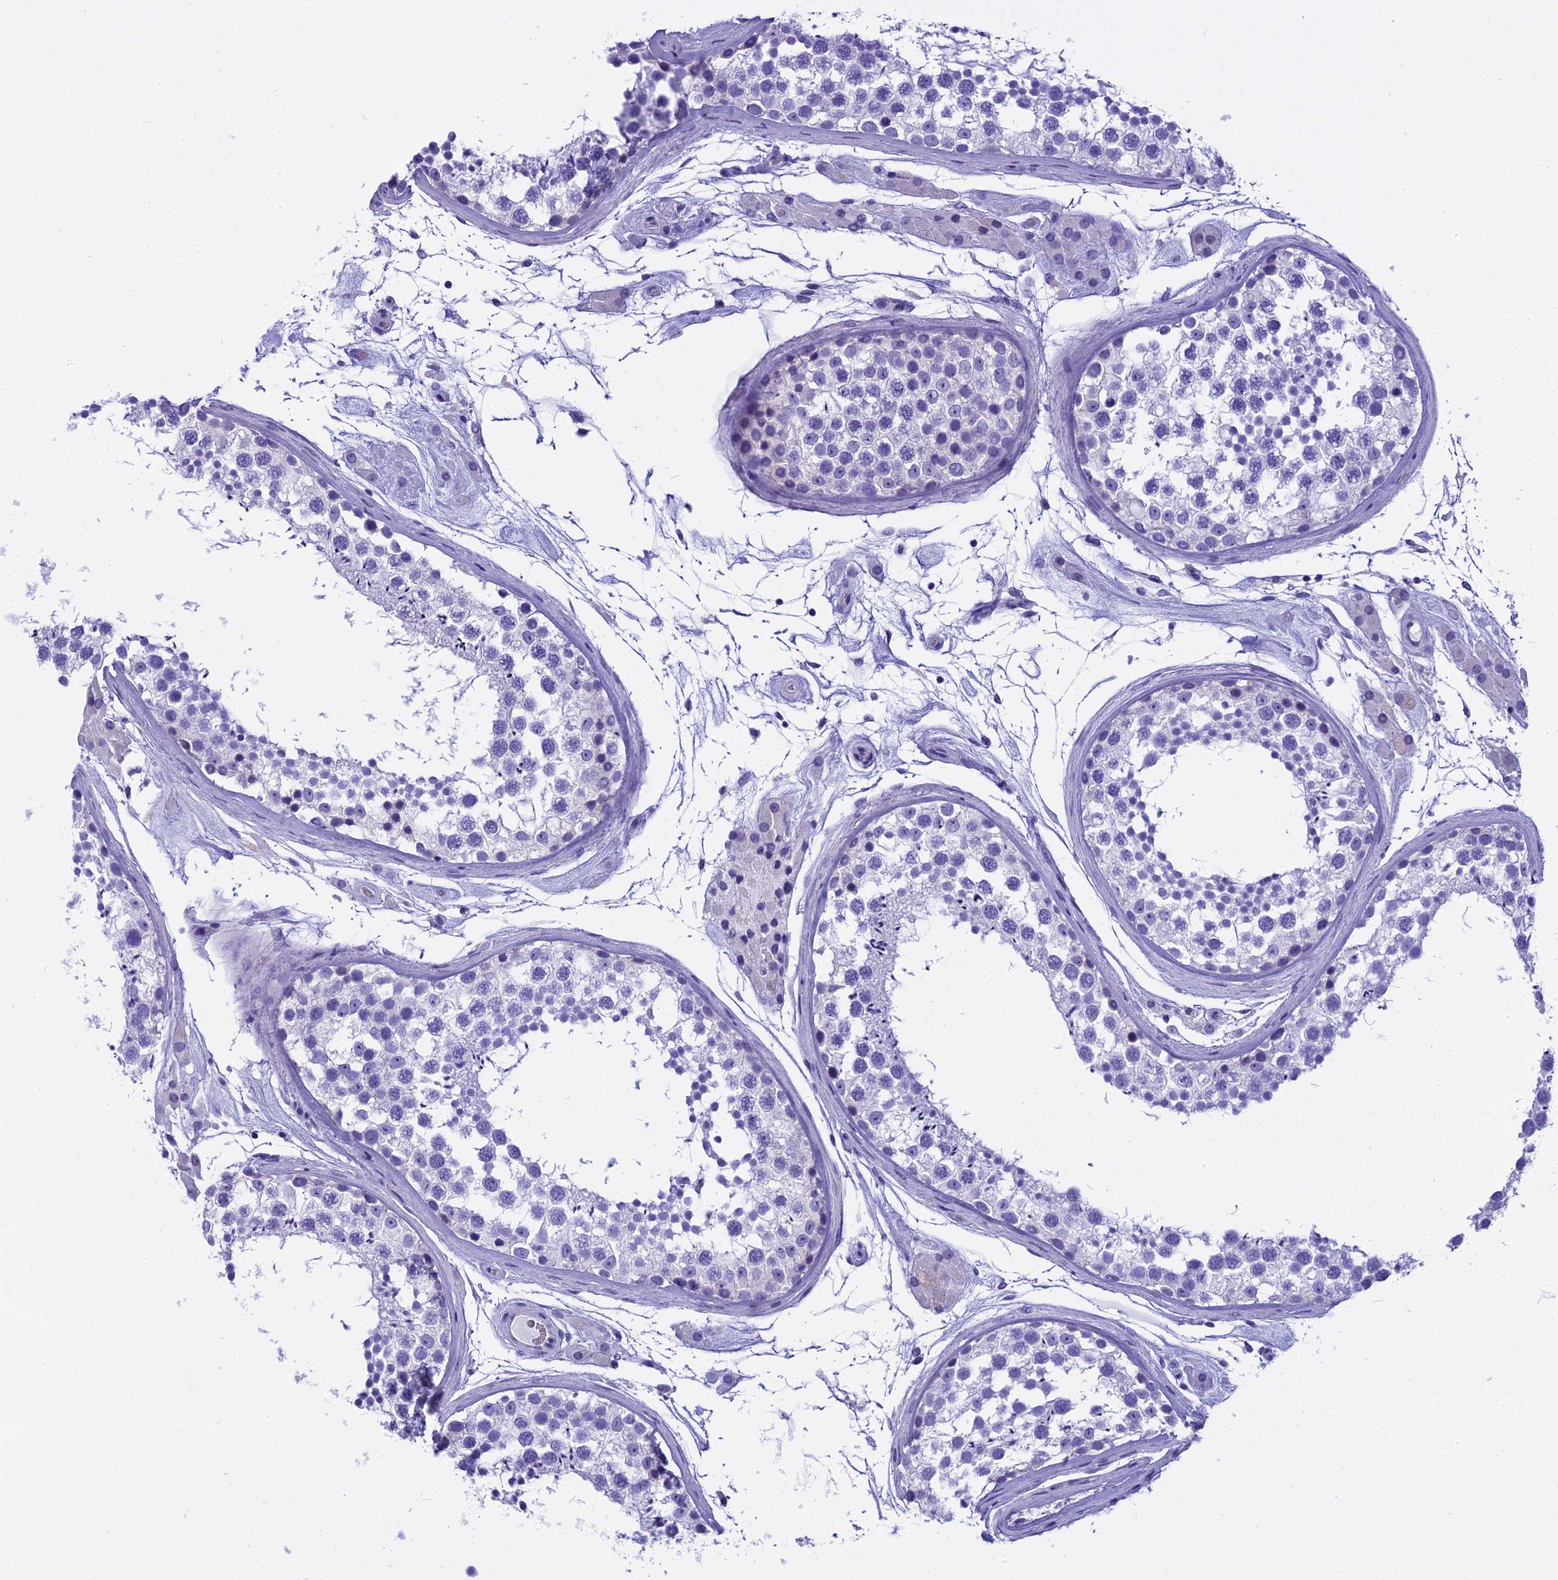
{"staining": {"intensity": "negative", "quantity": "none", "location": "none"}, "tissue": "testis", "cell_type": "Cells in seminiferous ducts", "image_type": "normal", "snomed": [{"axis": "morphology", "description": "Normal tissue, NOS"}, {"axis": "topography", "description": "Testis"}], "caption": "DAB (3,3'-diaminobenzidine) immunohistochemical staining of normal human testis displays no significant positivity in cells in seminiferous ducts.", "gene": "KCTD14", "patient": {"sex": "male", "age": 46}}